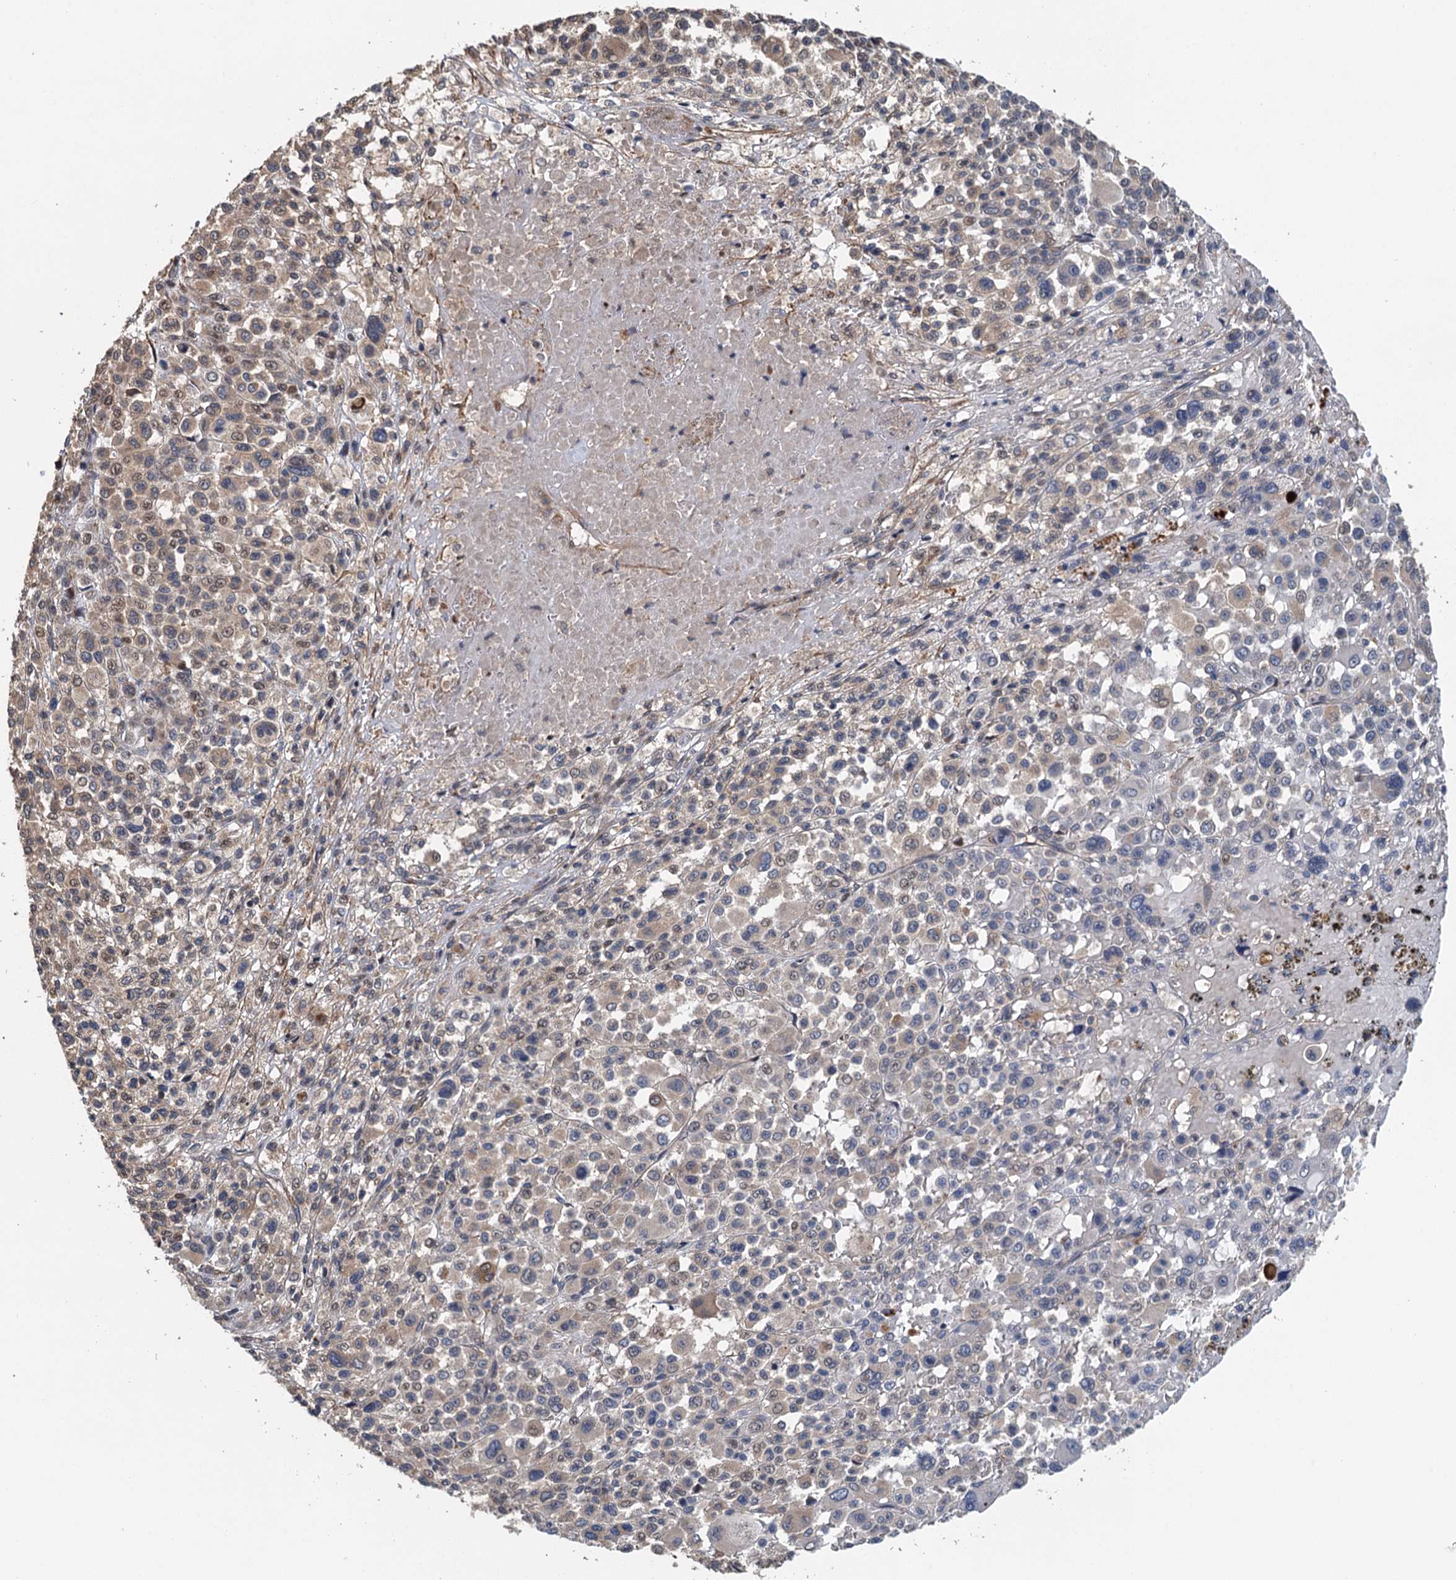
{"staining": {"intensity": "weak", "quantity": "25%-75%", "location": "cytoplasmic/membranous,nuclear"}, "tissue": "melanoma", "cell_type": "Tumor cells", "image_type": "cancer", "snomed": [{"axis": "morphology", "description": "Malignant melanoma, Metastatic site"}, {"axis": "topography", "description": "Skin"}], "caption": "The histopathology image exhibits a brown stain indicating the presence of a protein in the cytoplasmic/membranous and nuclear of tumor cells in melanoma.", "gene": "MEAK7", "patient": {"sex": "female", "age": 74}}